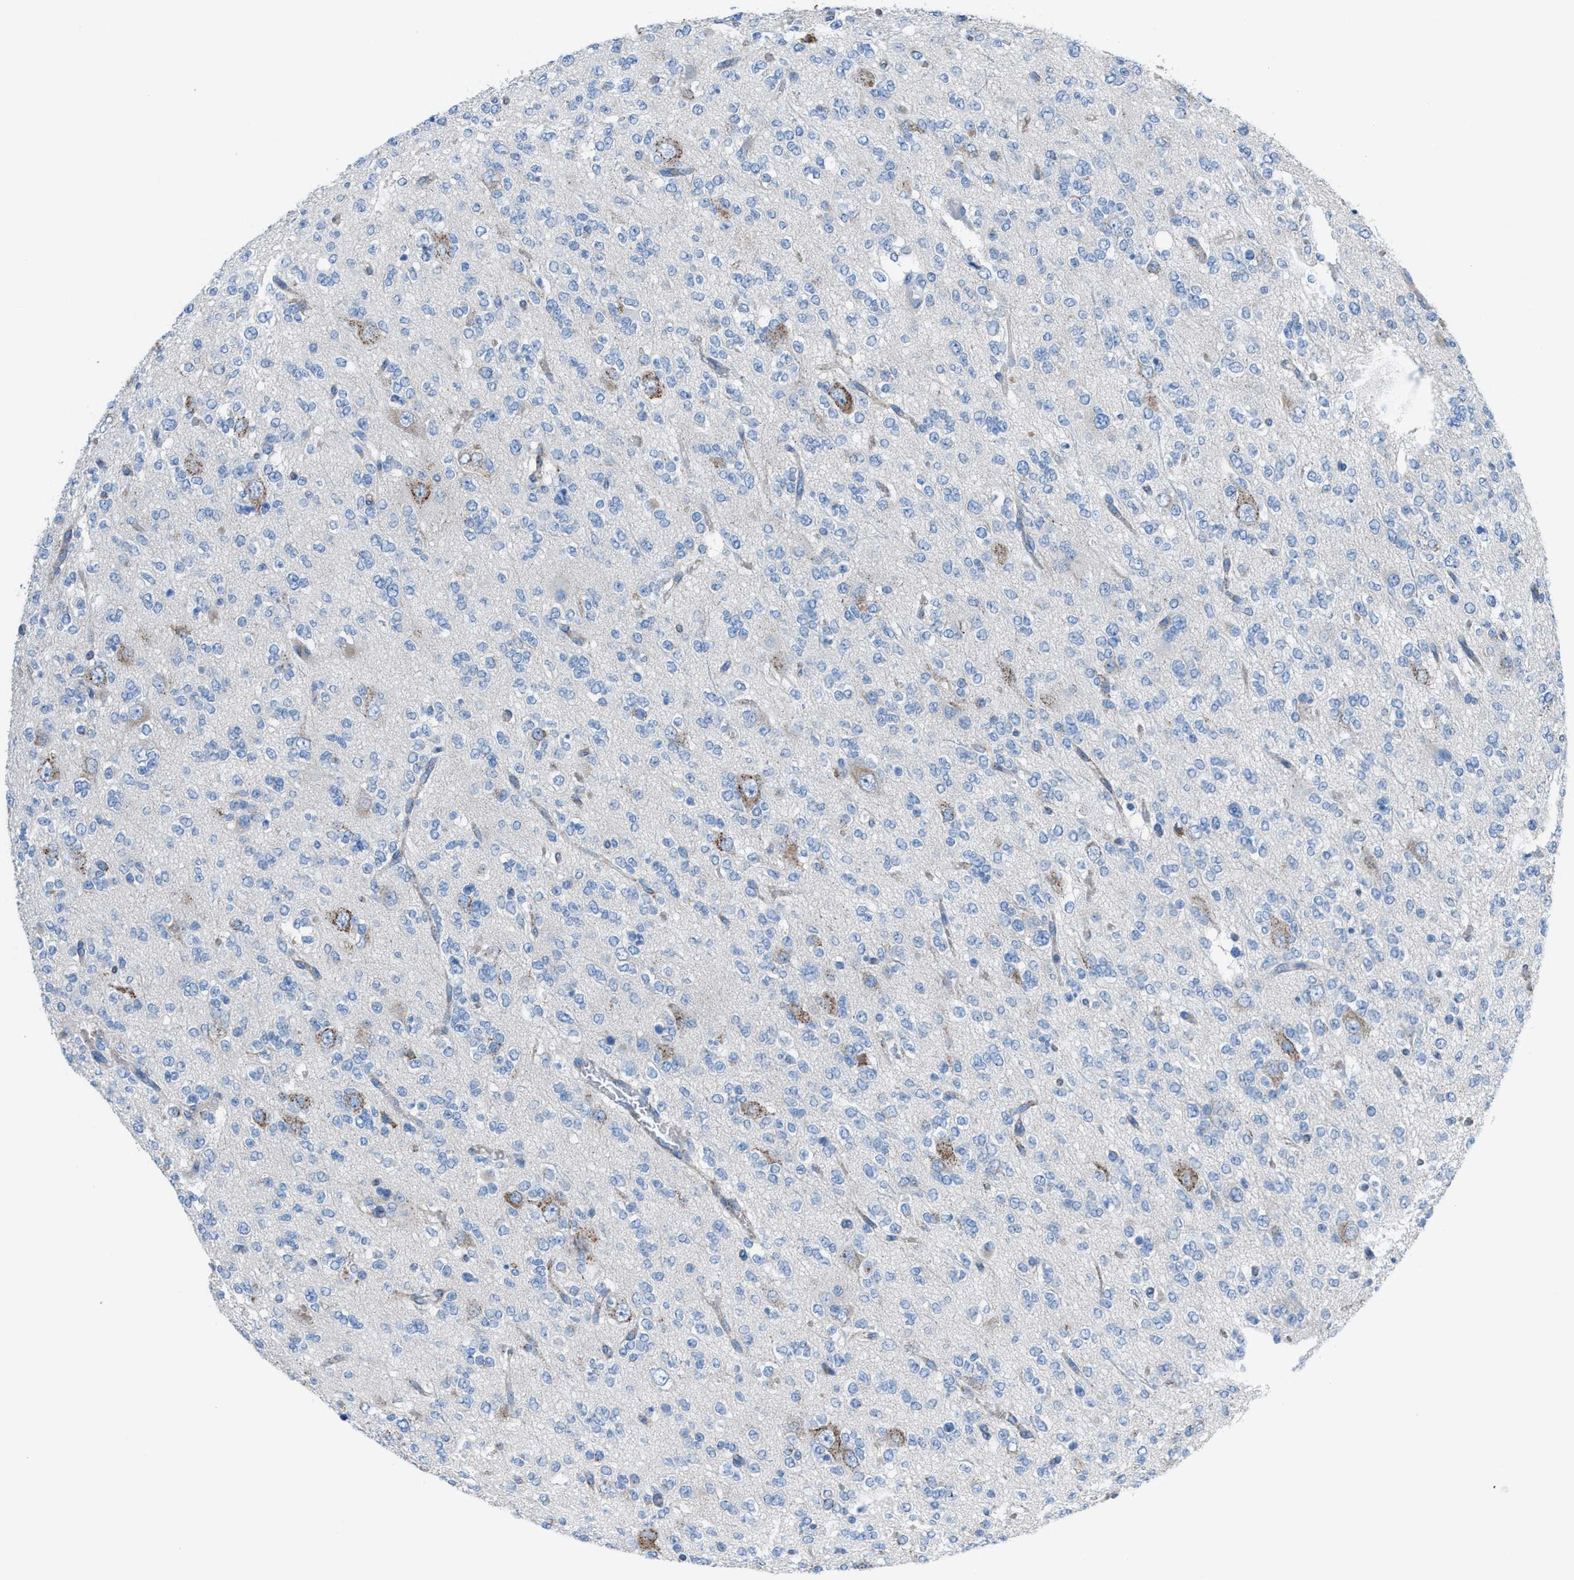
{"staining": {"intensity": "negative", "quantity": "none", "location": "none"}, "tissue": "glioma", "cell_type": "Tumor cells", "image_type": "cancer", "snomed": [{"axis": "morphology", "description": "Glioma, malignant, Low grade"}, {"axis": "topography", "description": "Brain"}], "caption": "This is a image of immunohistochemistry staining of glioma, which shows no expression in tumor cells.", "gene": "CD1B", "patient": {"sex": "male", "age": 38}}